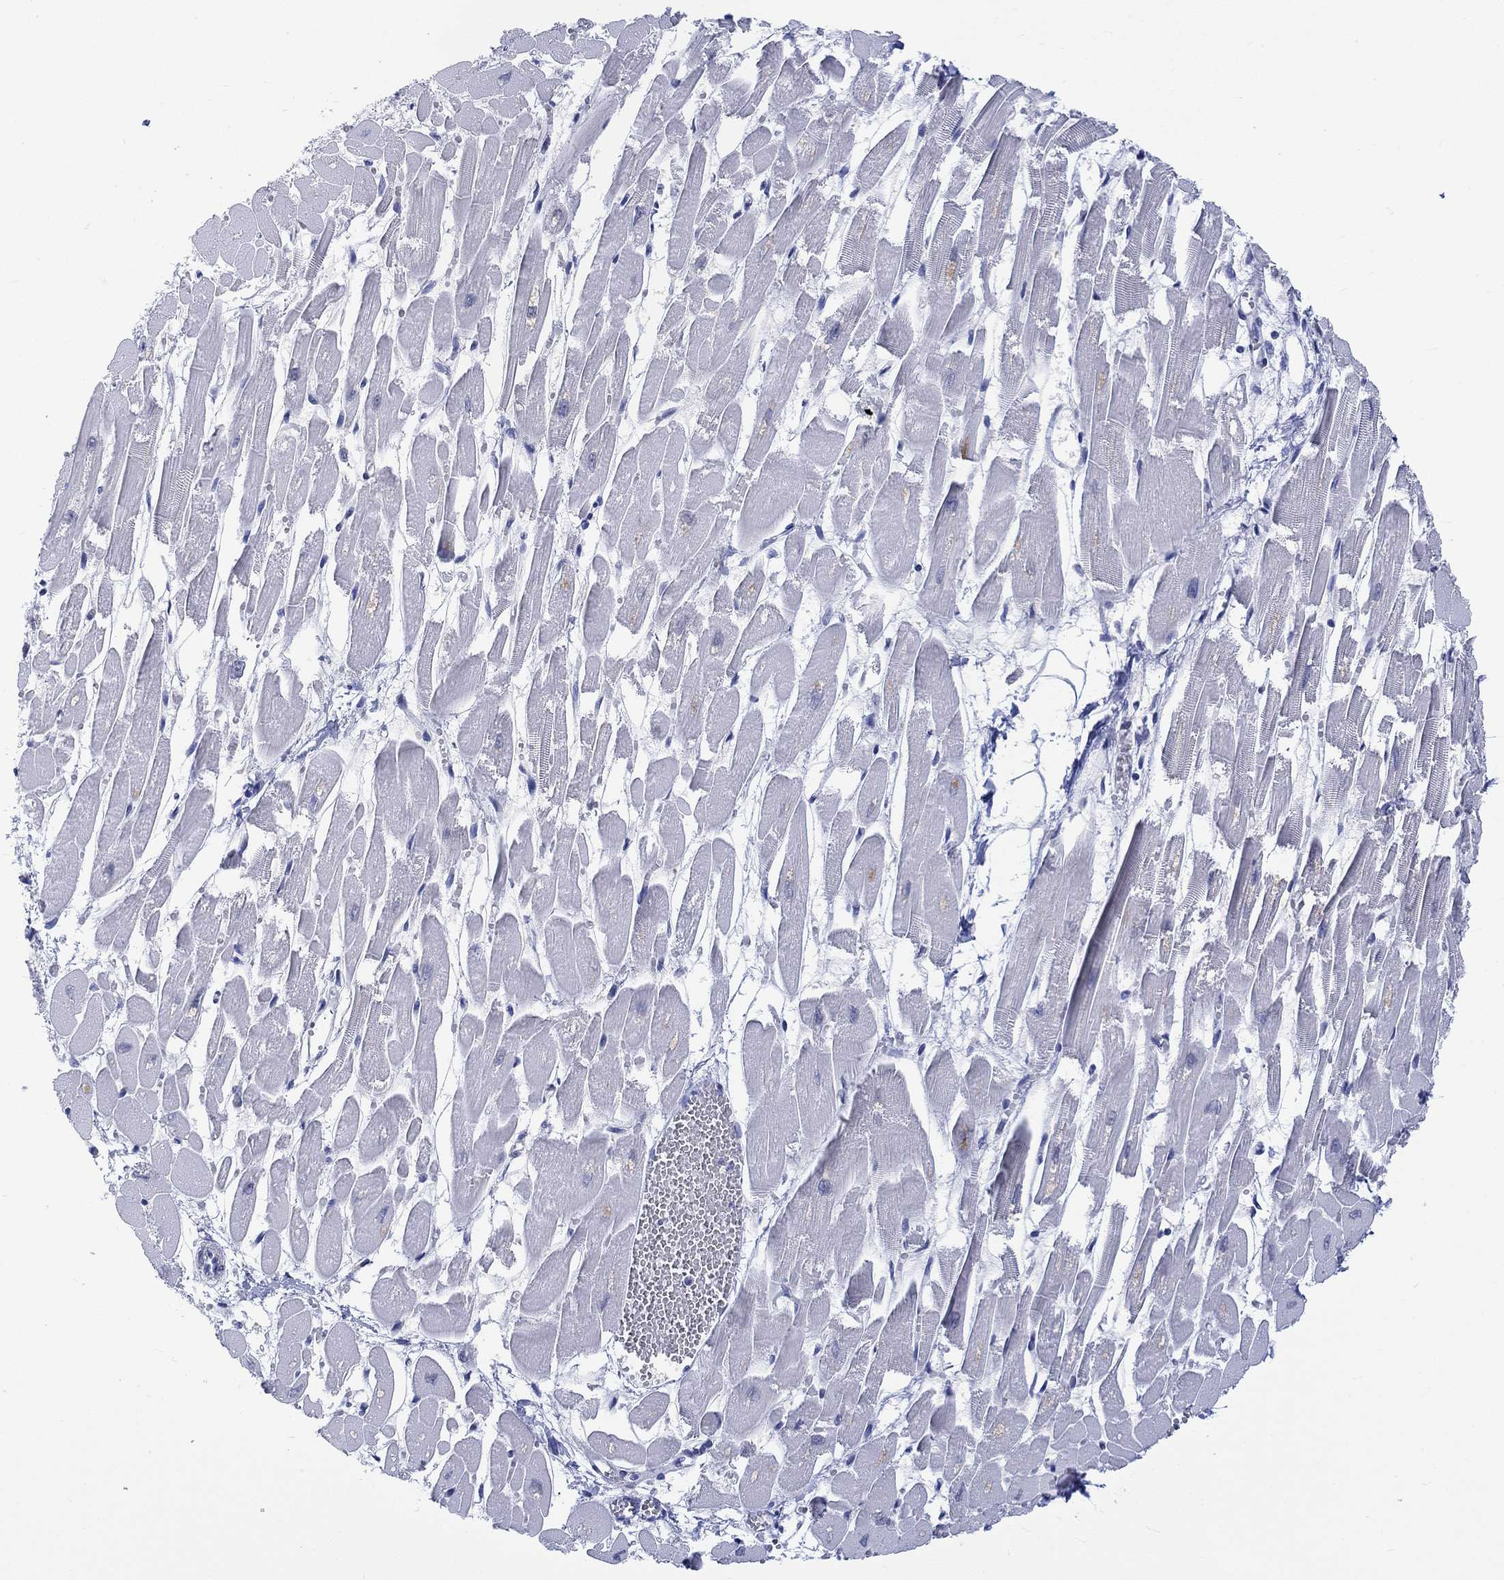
{"staining": {"intensity": "negative", "quantity": "none", "location": "none"}, "tissue": "heart muscle", "cell_type": "Cardiomyocytes", "image_type": "normal", "snomed": [{"axis": "morphology", "description": "Normal tissue, NOS"}, {"axis": "topography", "description": "Heart"}], "caption": "This is an immunohistochemistry photomicrograph of normal heart muscle. There is no staining in cardiomyocytes.", "gene": "MSI1", "patient": {"sex": "female", "age": 52}}